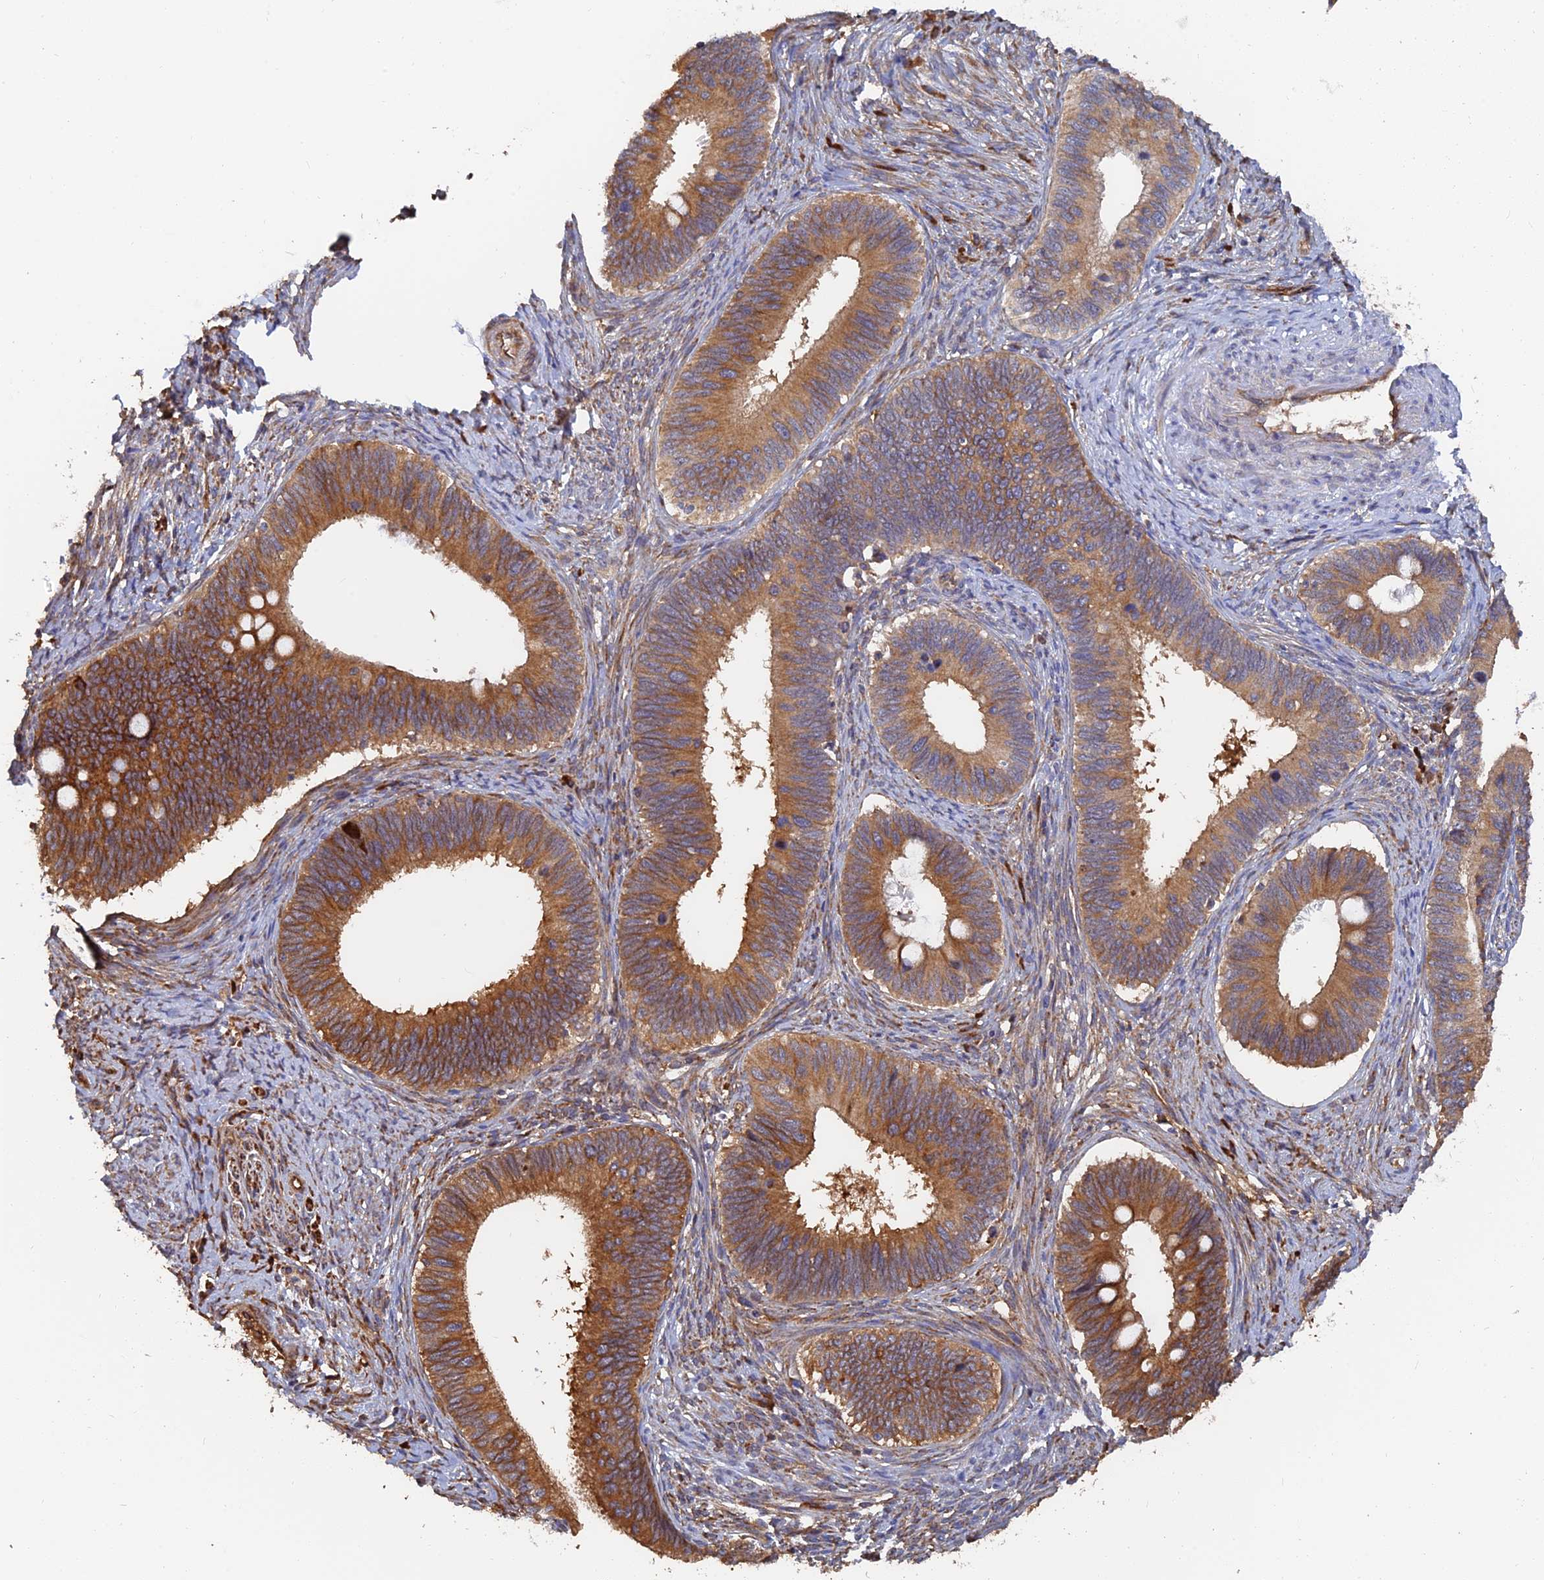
{"staining": {"intensity": "moderate", "quantity": ">75%", "location": "cytoplasmic/membranous"}, "tissue": "cervical cancer", "cell_type": "Tumor cells", "image_type": "cancer", "snomed": [{"axis": "morphology", "description": "Adenocarcinoma, NOS"}, {"axis": "topography", "description": "Cervix"}], "caption": "IHC of cervical adenocarcinoma displays medium levels of moderate cytoplasmic/membranous staining in approximately >75% of tumor cells. (brown staining indicates protein expression, while blue staining denotes nuclei).", "gene": "WBP11", "patient": {"sex": "female", "age": 42}}